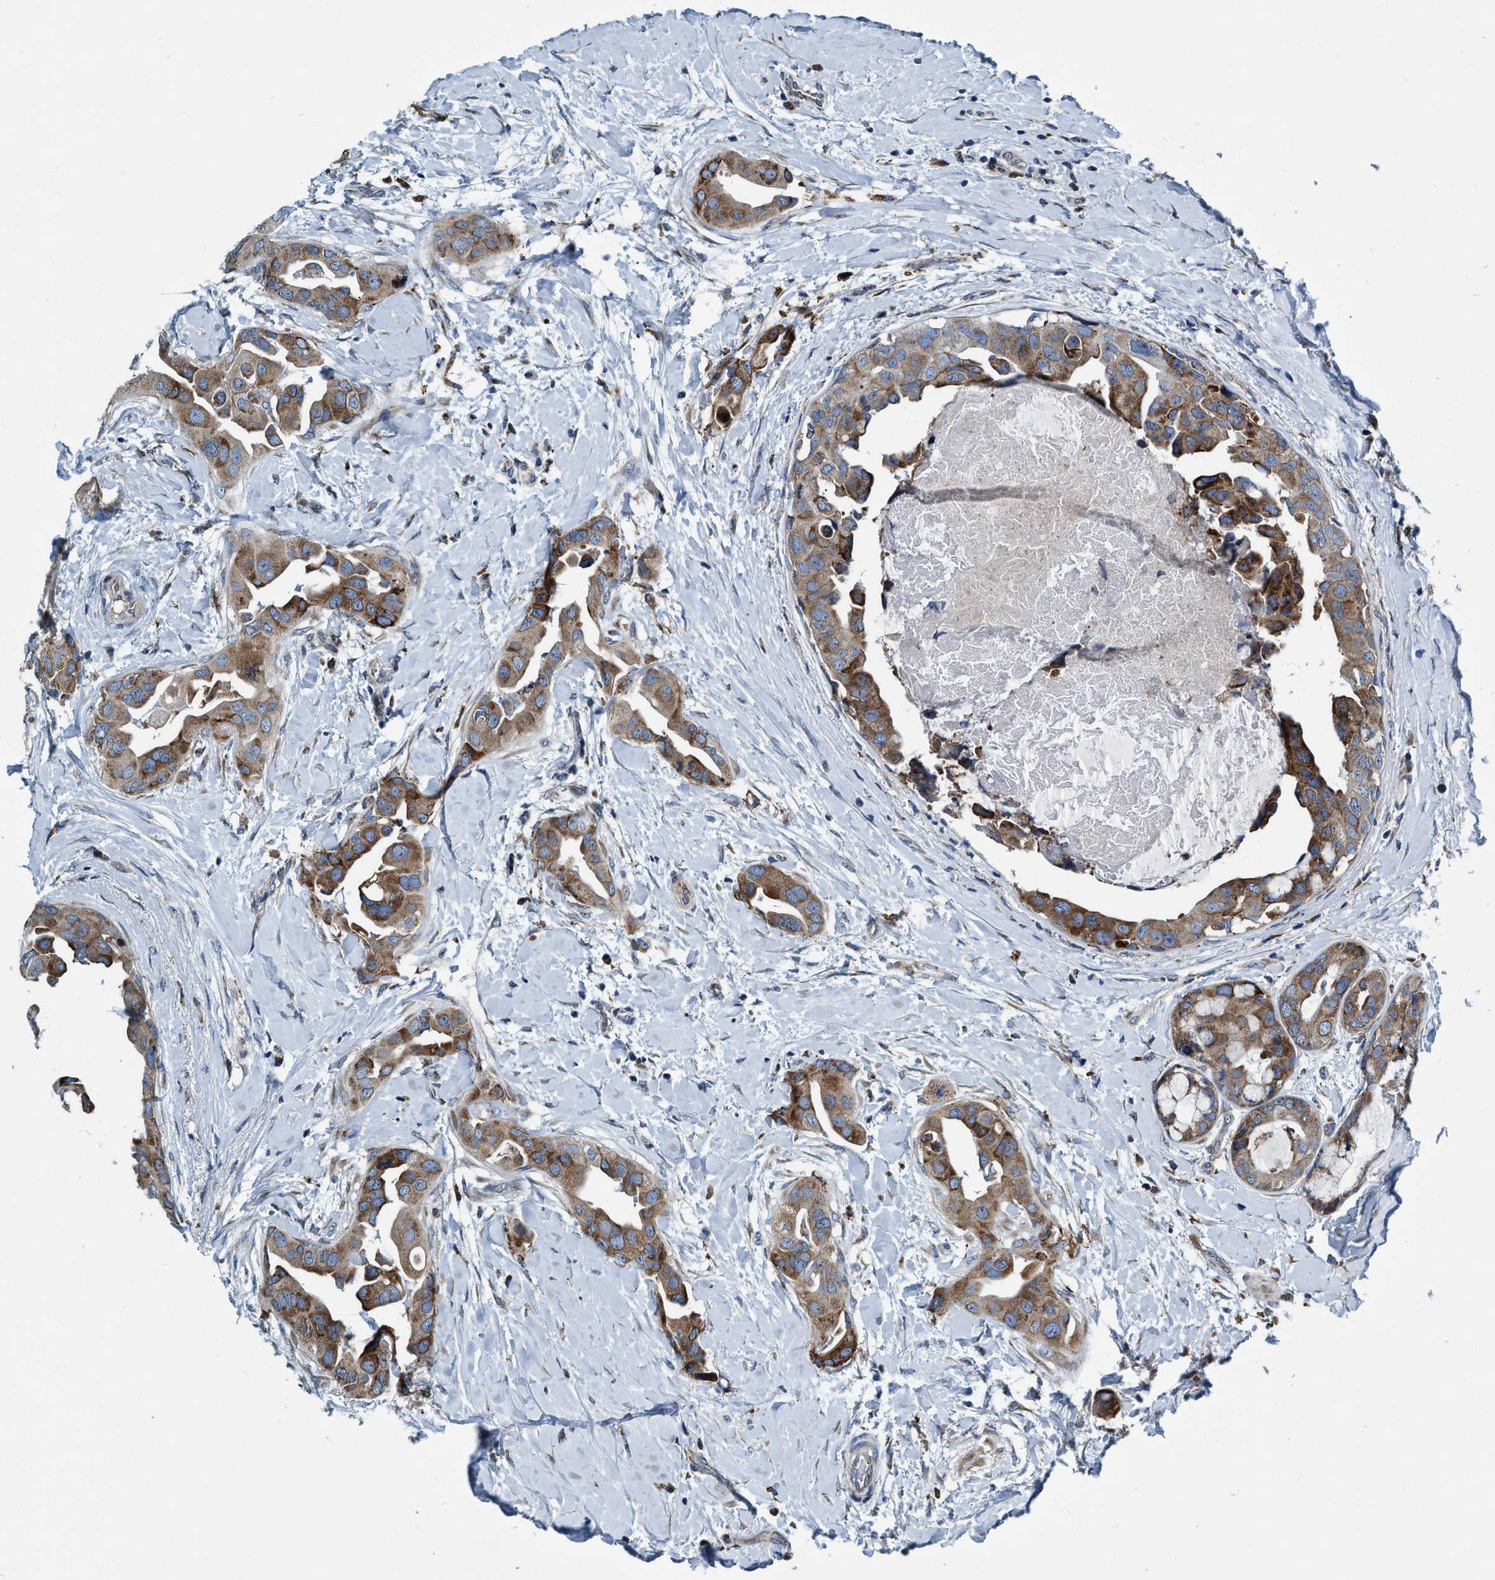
{"staining": {"intensity": "moderate", "quantity": ">75%", "location": "cytoplasmic/membranous"}, "tissue": "breast cancer", "cell_type": "Tumor cells", "image_type": "cancer", "snomed": [{"axis": "morphology", "description": "Duct carcinoma"}, {"axis": "topography", "description": "Breast"}], "caption": "The micrograph exhibits staining of breast invasive ductal carcinoma, revealing moderate cytoplasmic/membranous protein staining (brown color) within tumor cells. (DAB (3,3'-diaminobenzidine) = brown stain, brightfield microscopy at high magnification).", "gene": "ARMC9", "patient": {"sex": "female", "age": 40}}